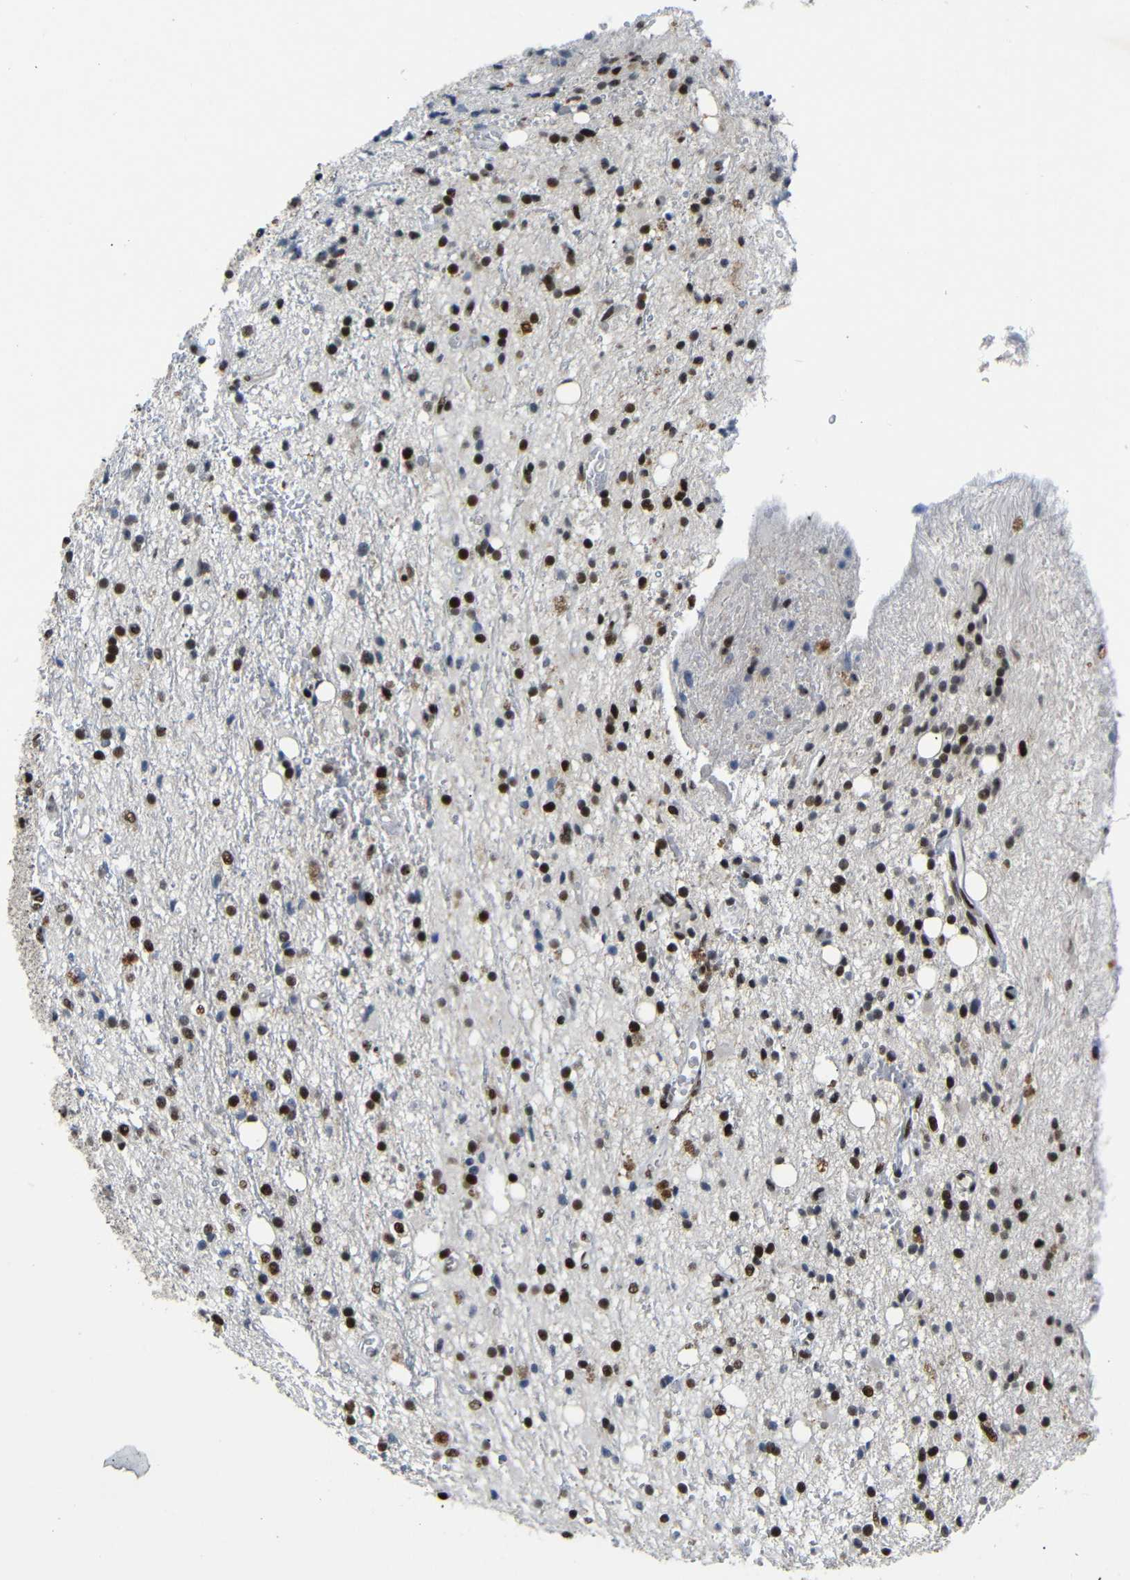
{"staining": {"intensity": "strong", "quantity": ">75%", "location": "nuclear"}, "tissue": "glioma", "cell_type": "Tumor cells", "image_type": "cancer", "snomed": [{"axis": "morphology", "description": "Glioma, malignant, High grade"}, {"axis": "topography", "description": "Brain"}], "caption": "High-power microscopy captured an immunohistochemistry image of glioma, revealing strong nuclear staining in approximately >75% of tumor cells. Nuclei are stained in blue.", "gene": "SETDB2", "patient": {"sex": "male", "age": 47}}